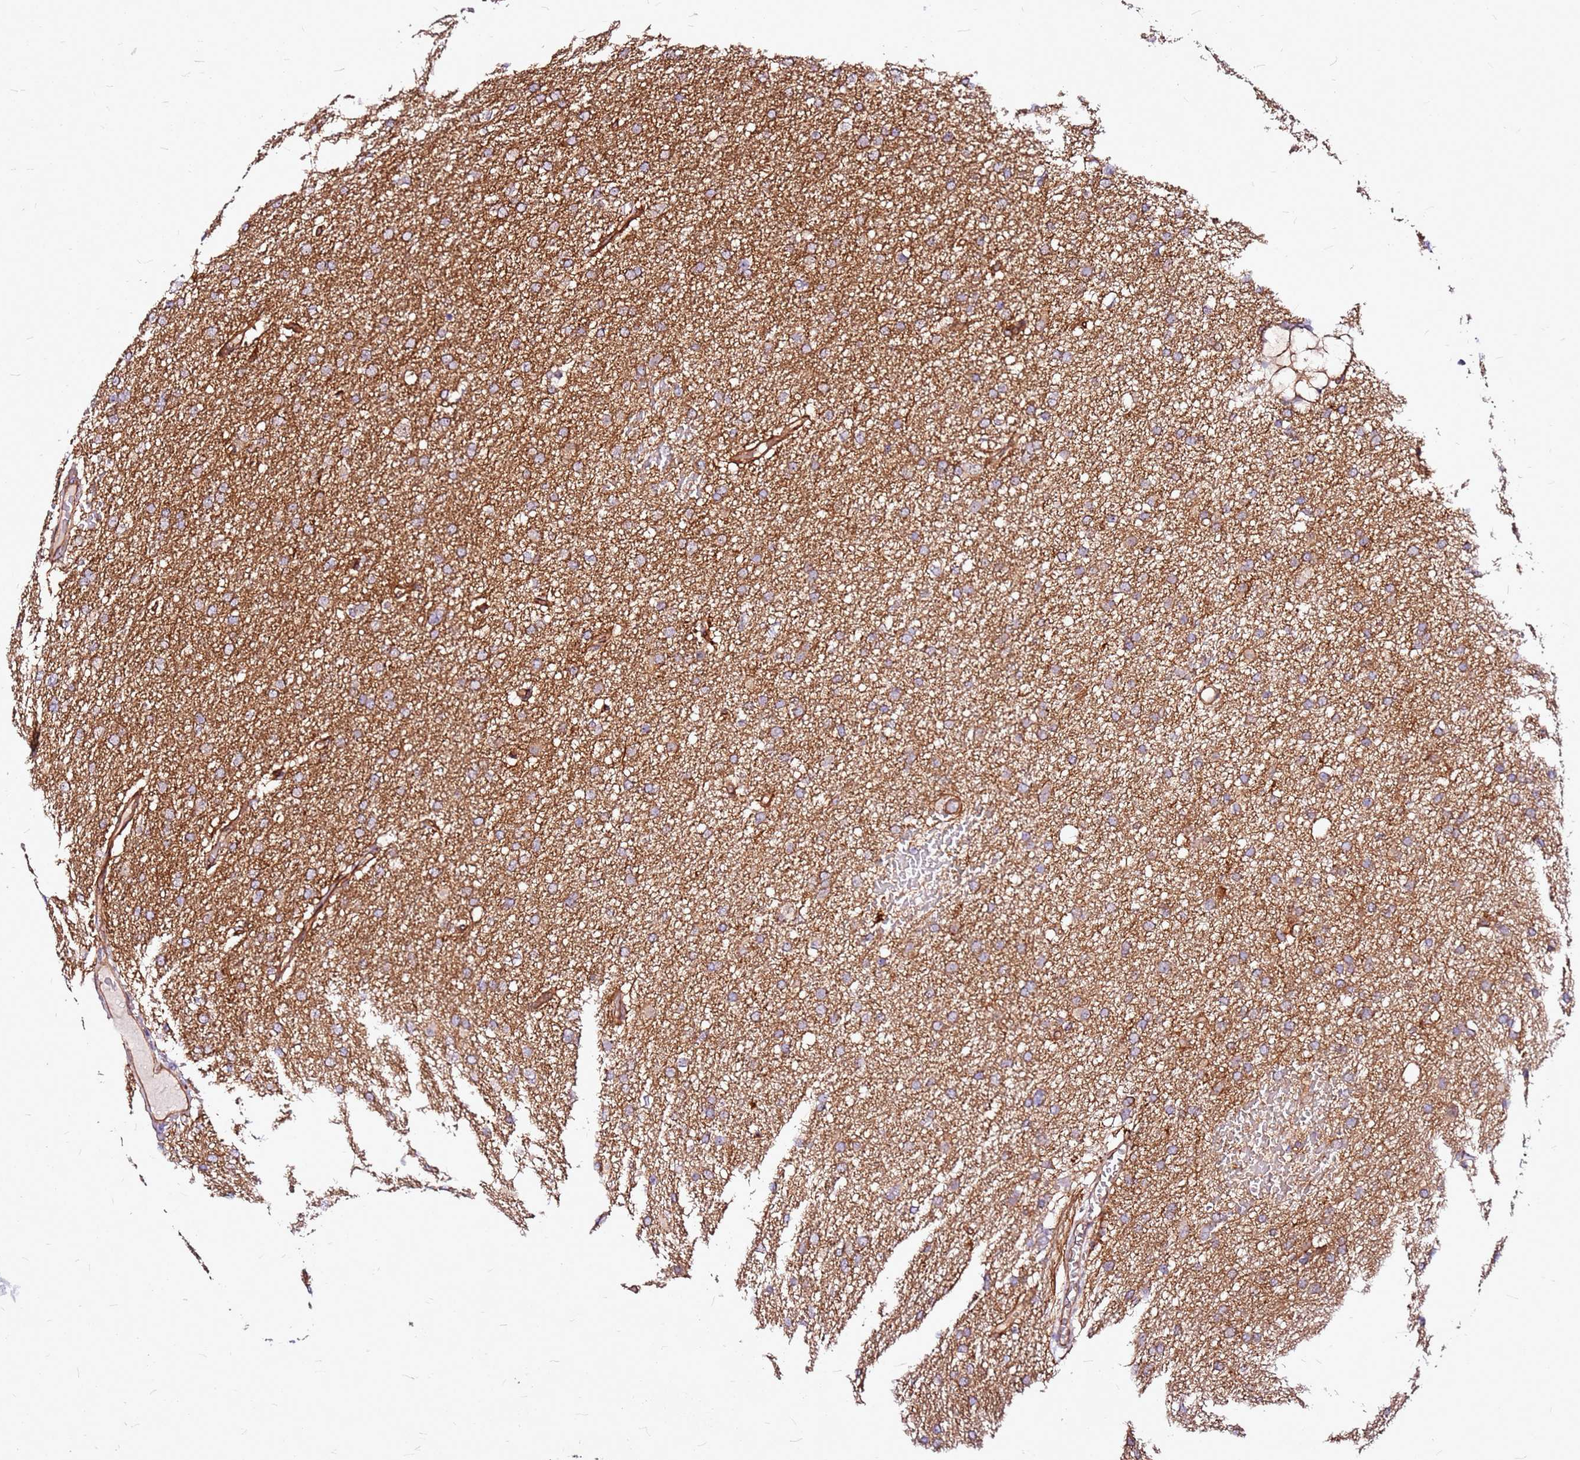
{"staining": {"intensity": "moderate", "quantity": ">75%", "location": "cytoplasmic/membranous"}, "tissue": "glioma", "cell_type": "Tumor cells", "image_type": "cancer", "snomed": [{"axis": "morphology", "description": "Glioma, malignant, High grade"}, {"axis": "topography", "description": "Cerebral cortex"}], "caption": "Glioma tissue reveals moderate cytoplasmic/membranous positivity in about >75% of tumor cells, visualized by immunohistochemistry. The protein is shown in brown color, while the nuclei are stained blue.", "gene": "TOPAZ1", "patient": {"sex": "female", "age": 36}}